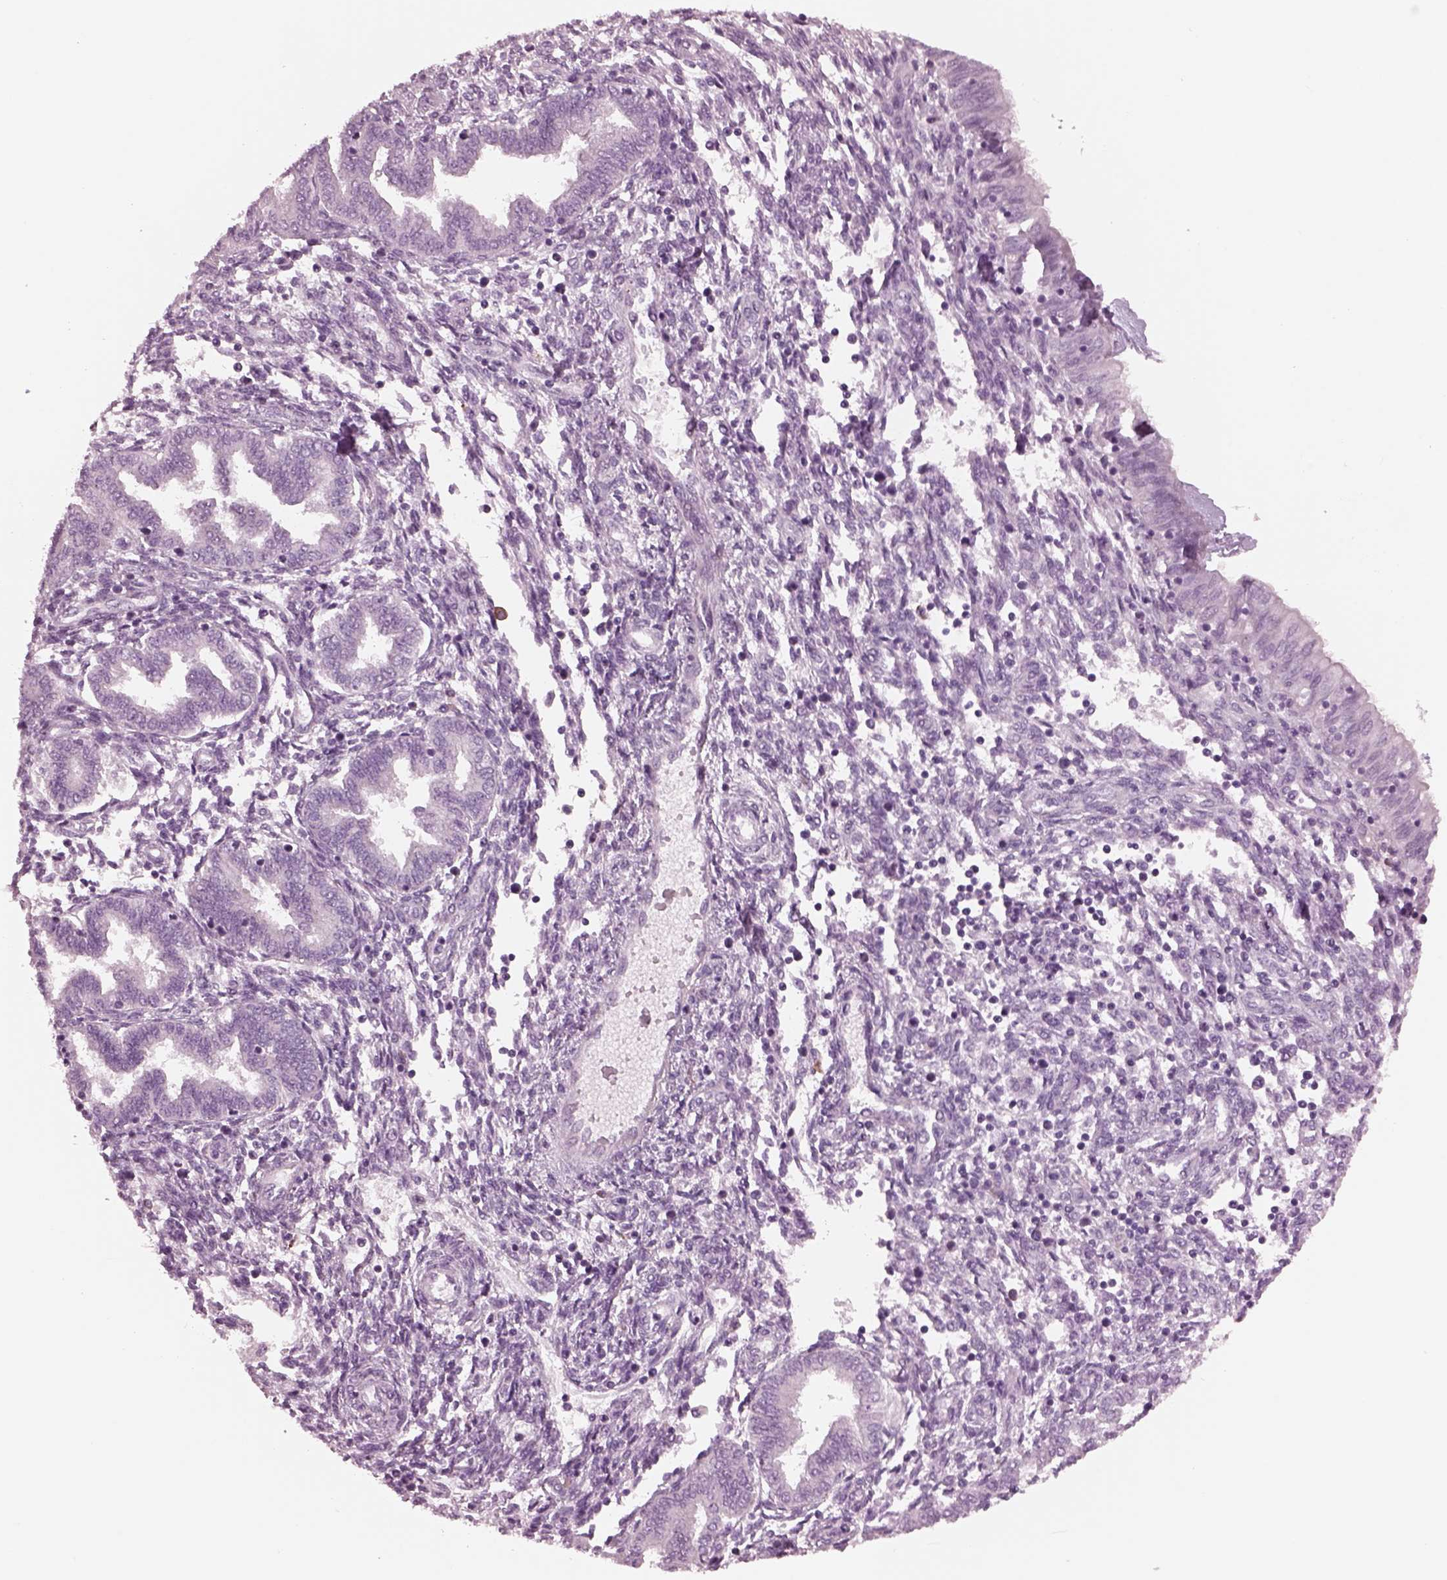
{"staining": {"intensity": "negative", "quantity": "none", "location": "none"}, "tissue": "endometrium", "cell_type": "Cells in endometrial stroma", "image_type": "normal", "snomed": [{"axis": "morphology", "description": "Normal tissue, NOS"}, {"axis": "topography", "description": "Endometrium"}], "caption": "The IHC histopathology image has no significant positivity in cells in endometrial stroma of endometrium.", "gene": "CYLC1", "patient": {"sex": "female", "age": 42}}